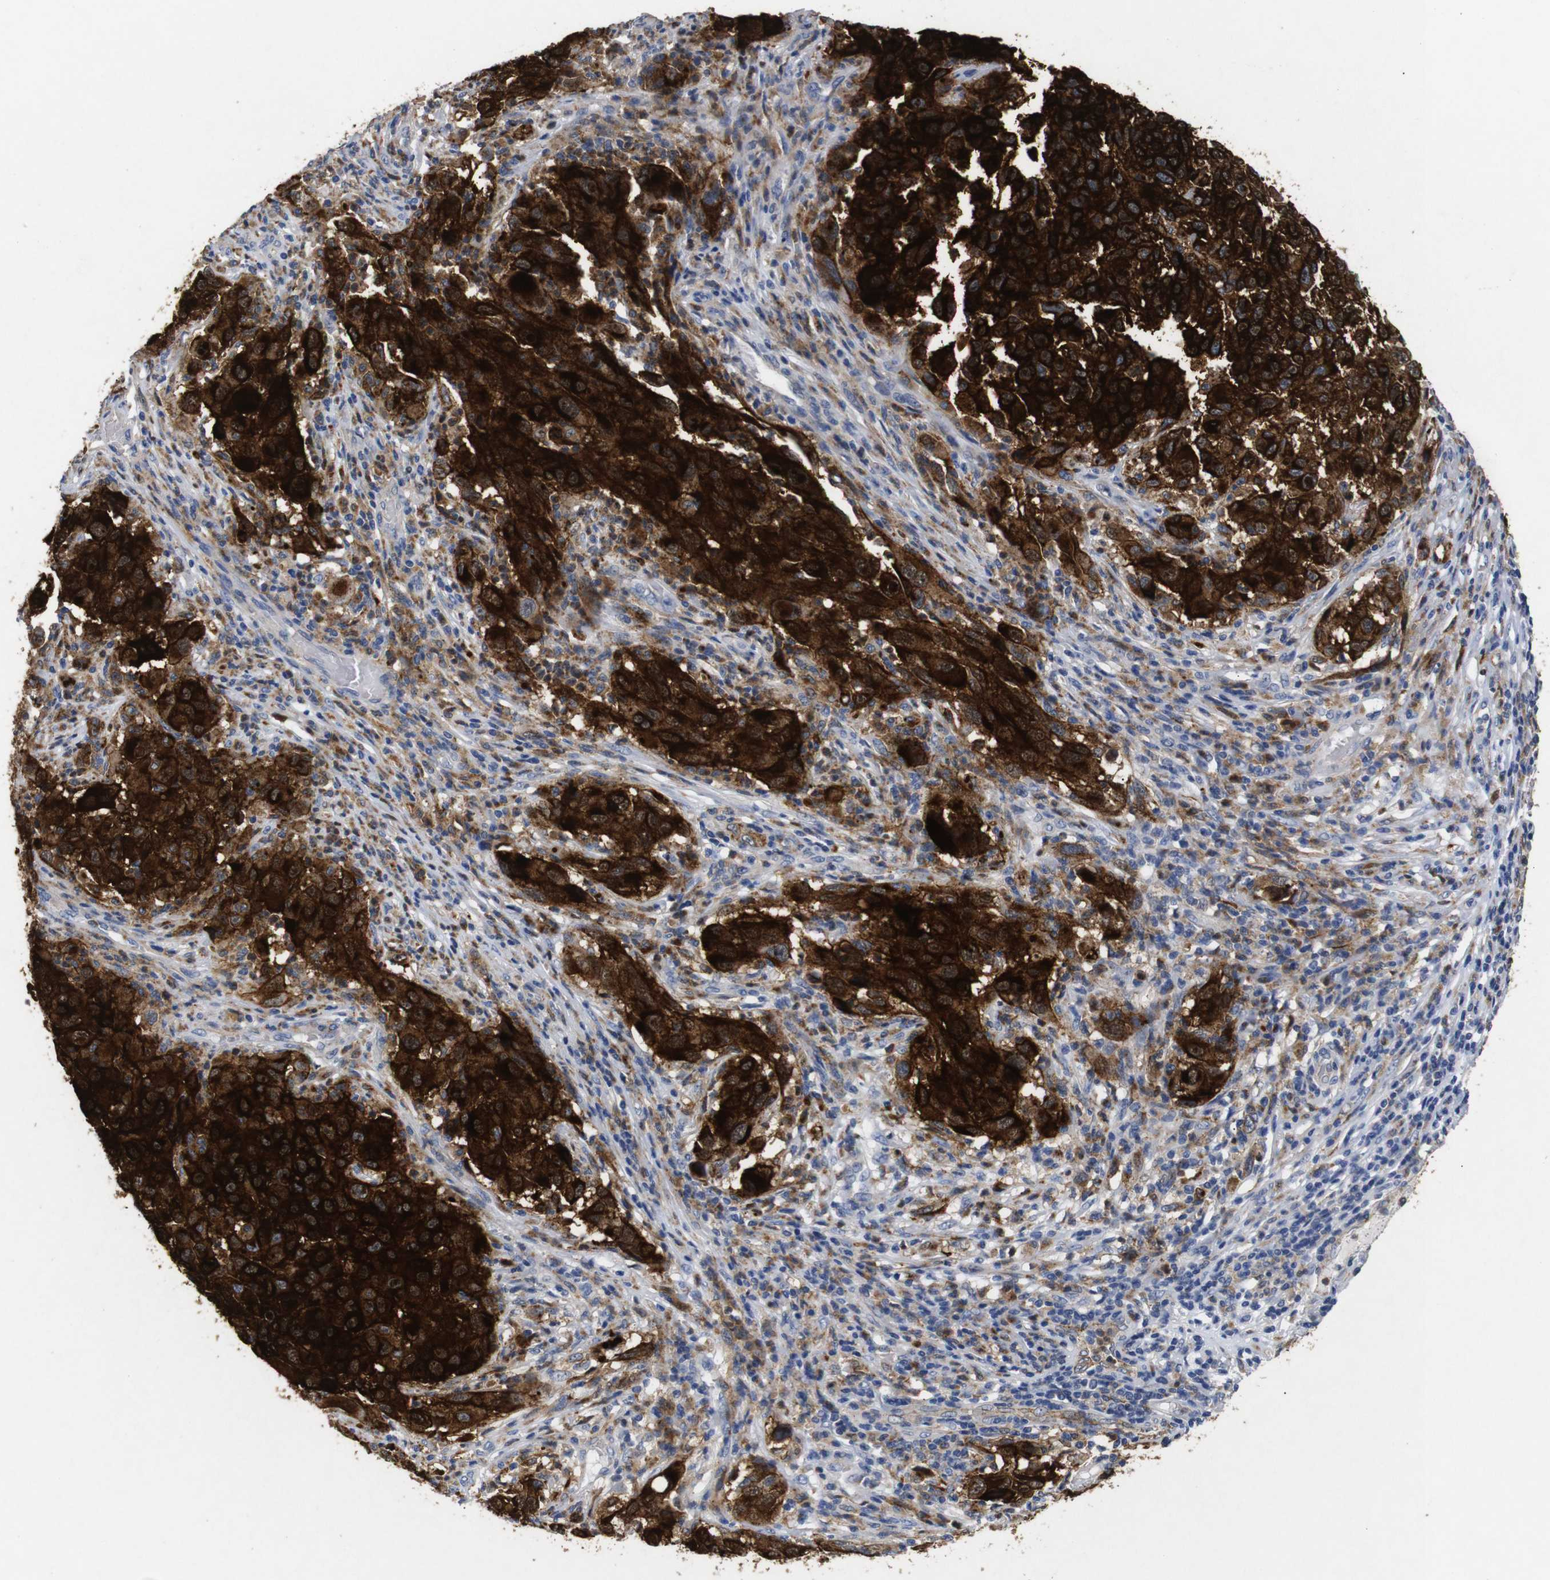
{"staining": {"intensity": "strong", "quantity": ">75%", "location": "cytoplasmic/membranous"}, "tissue": "melanoma", "cell_type": "Tumor cells", "image_type": "cancer", "snomed": [{"axis": "morphology", "description": "Malignant melanoma, Metastatic site"}, {"axis": "topography", "description": "Lymph node"}], "caption": "IHC (DAB) staining of human melanoma exhibits strong cytoplasmic/membranous protein positivity in about >75% of tumor cells. (IHC, brightfield microscopy, high magnification).", "gene": "SDCBP", "patient": {"sex": "male", "age": 61}}